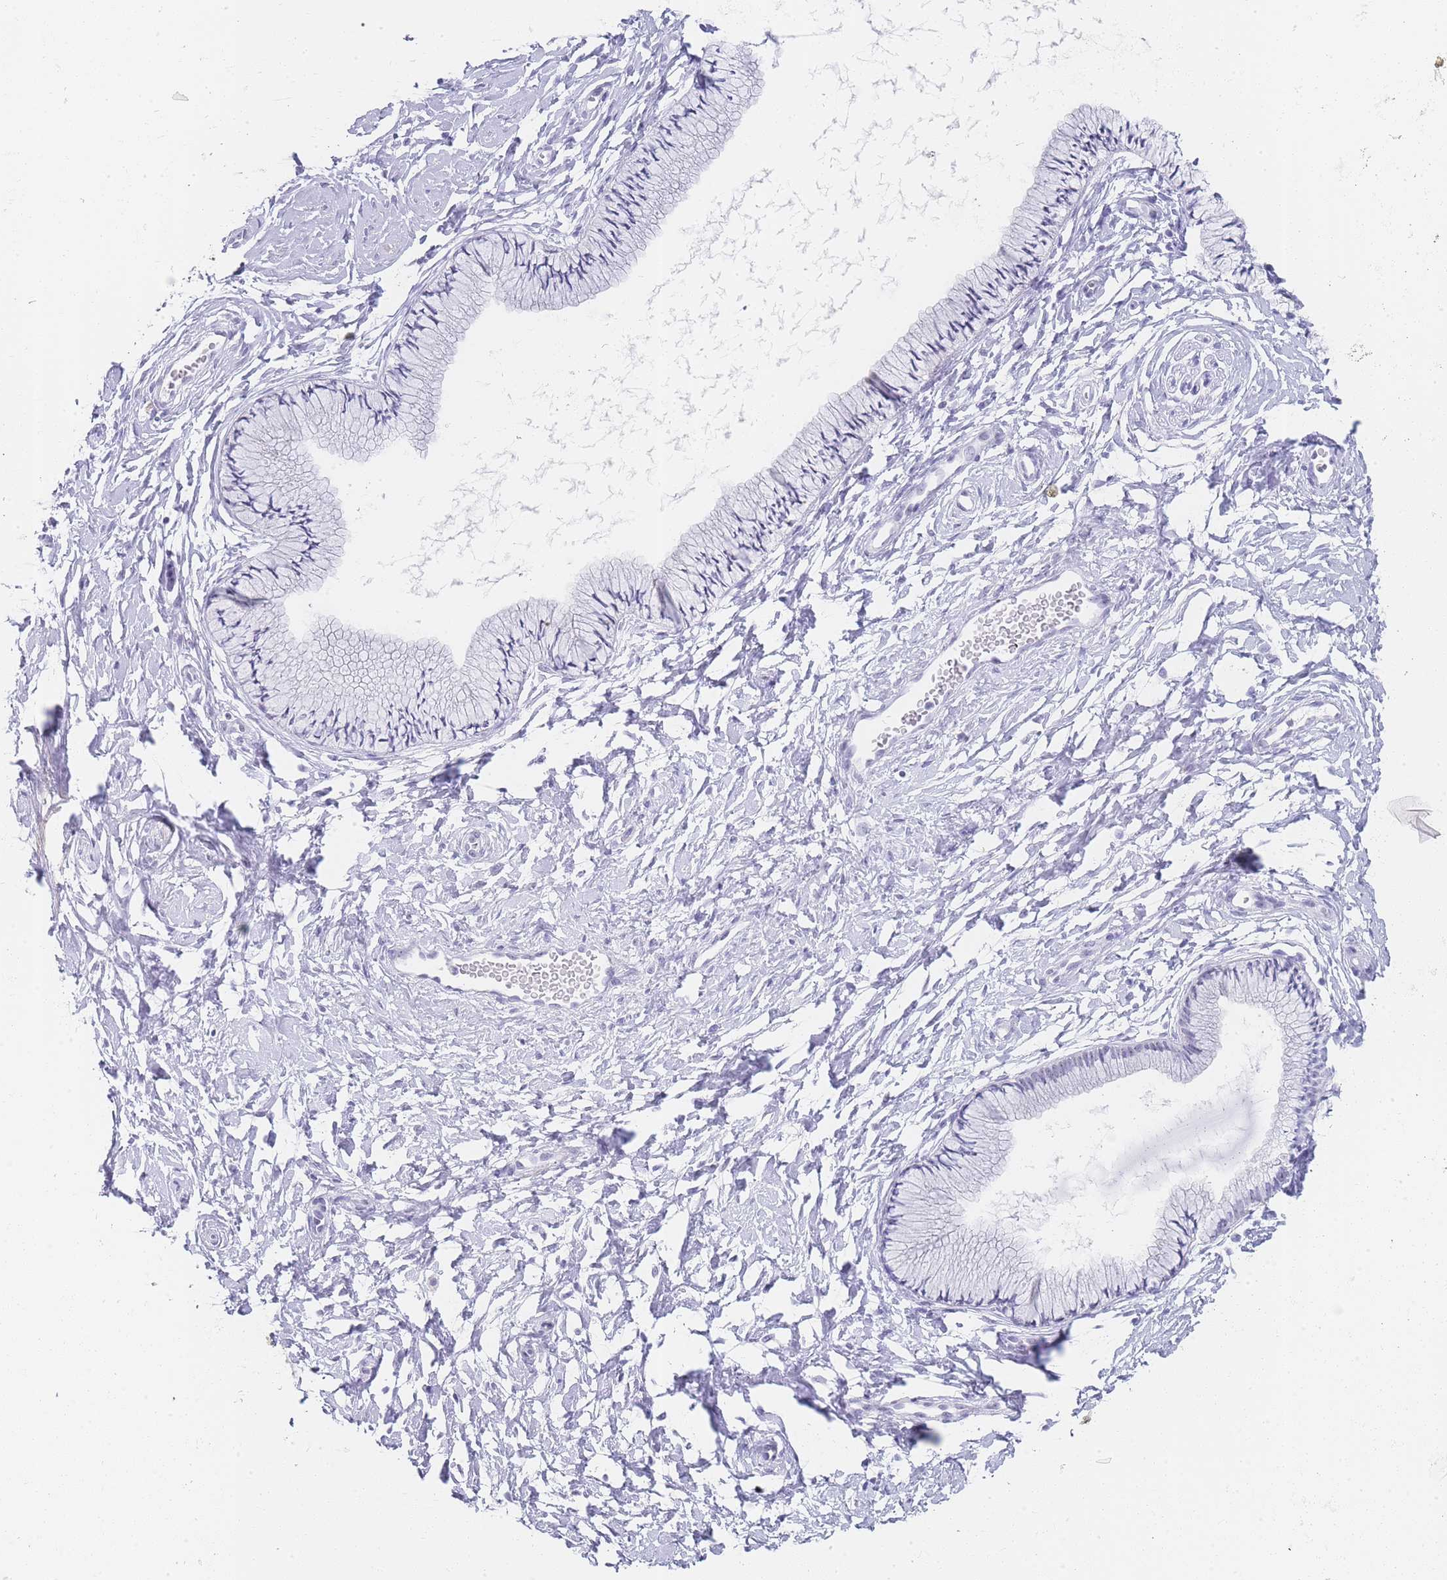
{"staining": {"intensity": "negative", "quantity": "none", "location": "none"}, "tissue": "cervix", "cell_type": "Glandular cells", "image_type": "normal", "snomed": [{"axis": "morphology", "description": "Normal tissue, NOS"}, {"axis": "topography", "description": "Cervix"}], "caption": "DAB immunohistochemical staining of unremarkable cervix displays no significant expression in glandular cells. Brightfield microscopy of immunohistochemistry (IHC) stained with DAB (3,3'-diaminobenzidine) (brown) and hematoxylin (blue), captured at high magnification.", "gene": "NOP14", "patient": {"sex": "female", "age": 33}}